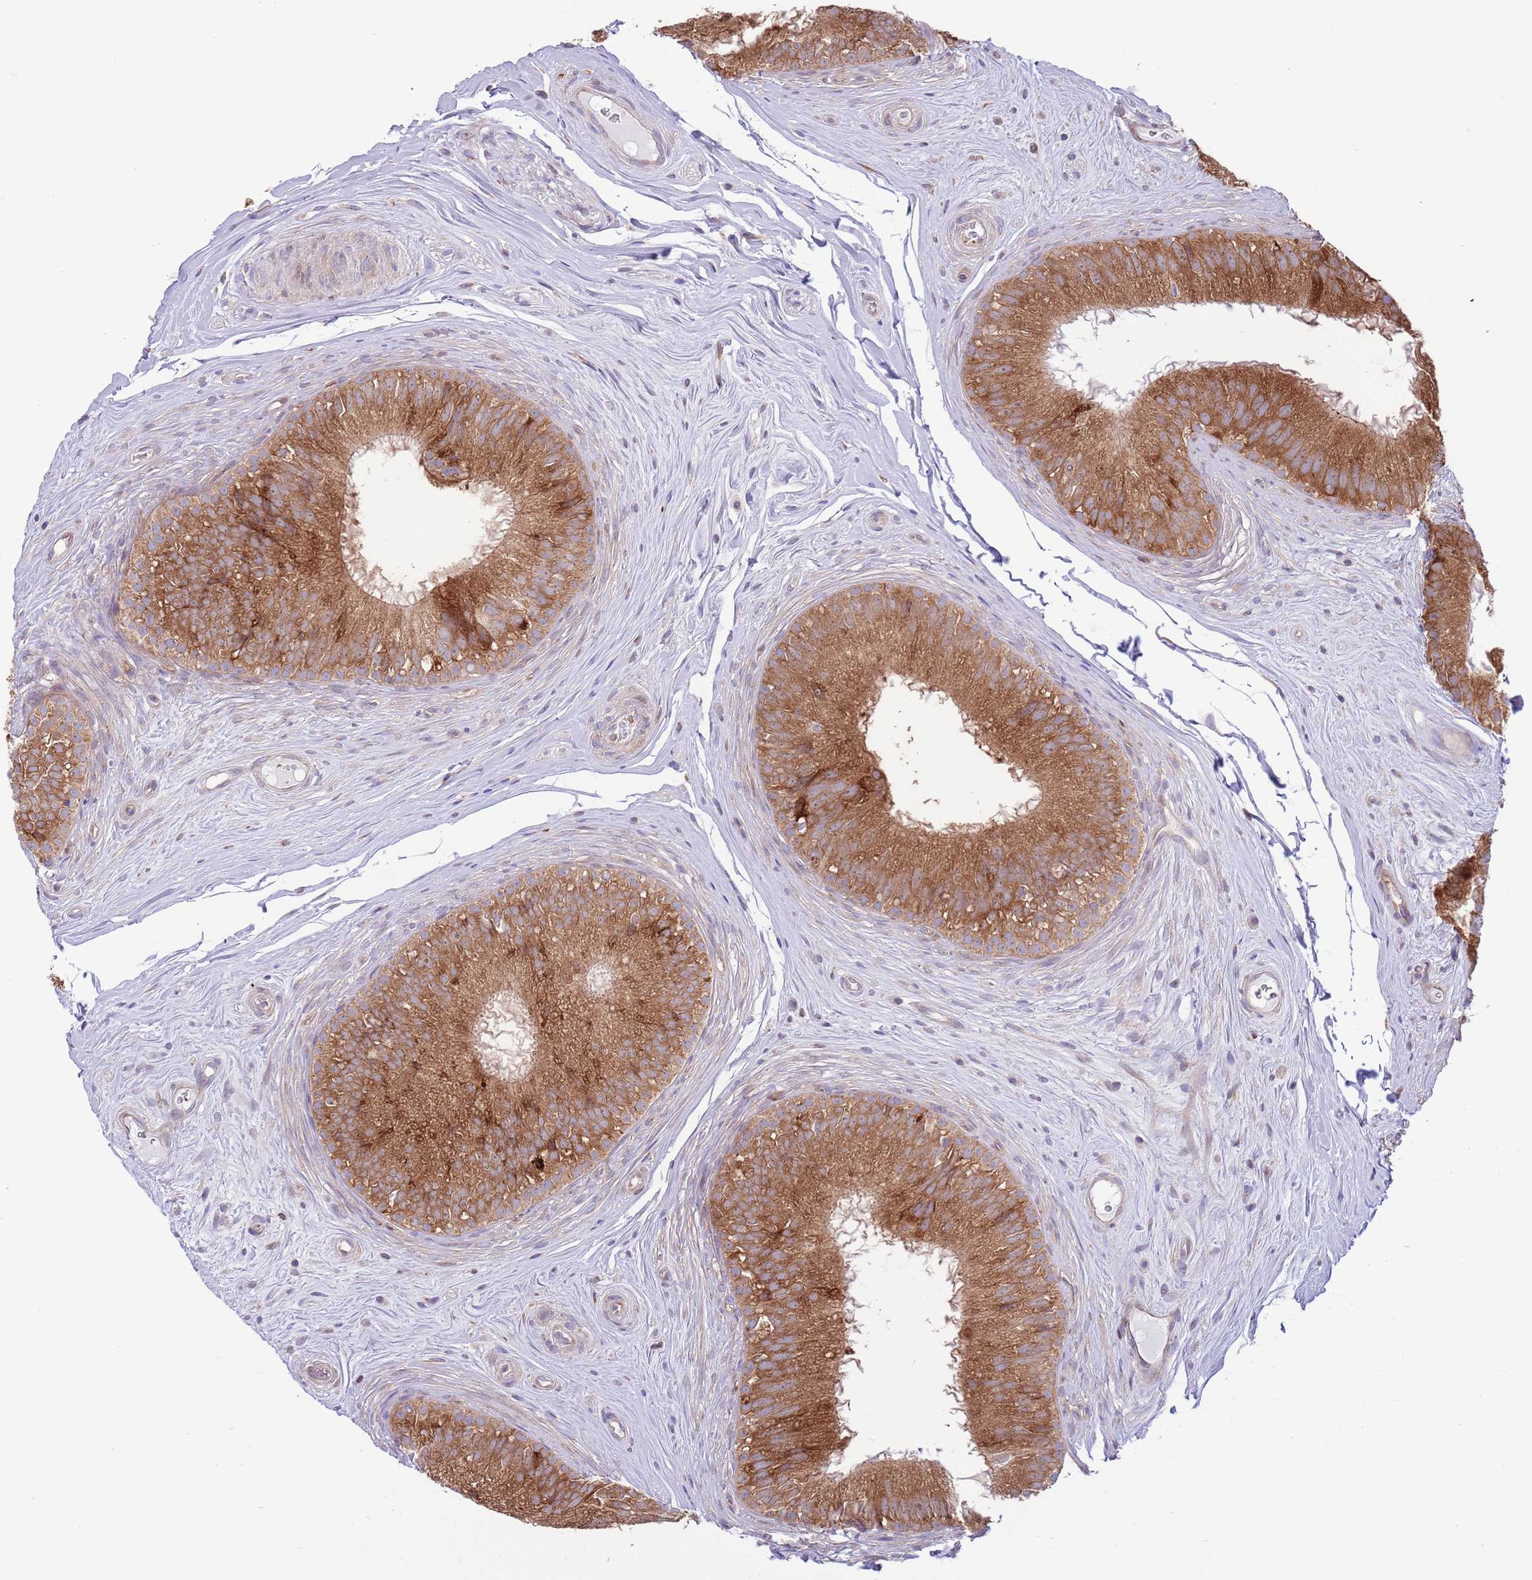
{"staining": {"intensity": "strong", "quantity": ">75%", "location": "cytoplasmic/membranous"}, "tissue": "epididymis", "cell_type": "Glandular cells", "image_type": "normal", "snomed": [{"axis": "morphology", "description": "Normal tissue, NOS"}, {"axis": "topography", "description": "Epididymis"}], "caption": "A high-resolution micrograph shows immunohistochemistry staining of normal epididymis, which displays strong cytoplasmic/membranous staining in about >75% of glandular cells. Nuclei are stained in blue.", "gene": "DAND5", "patient": {"sex": "male", "age": 34}}